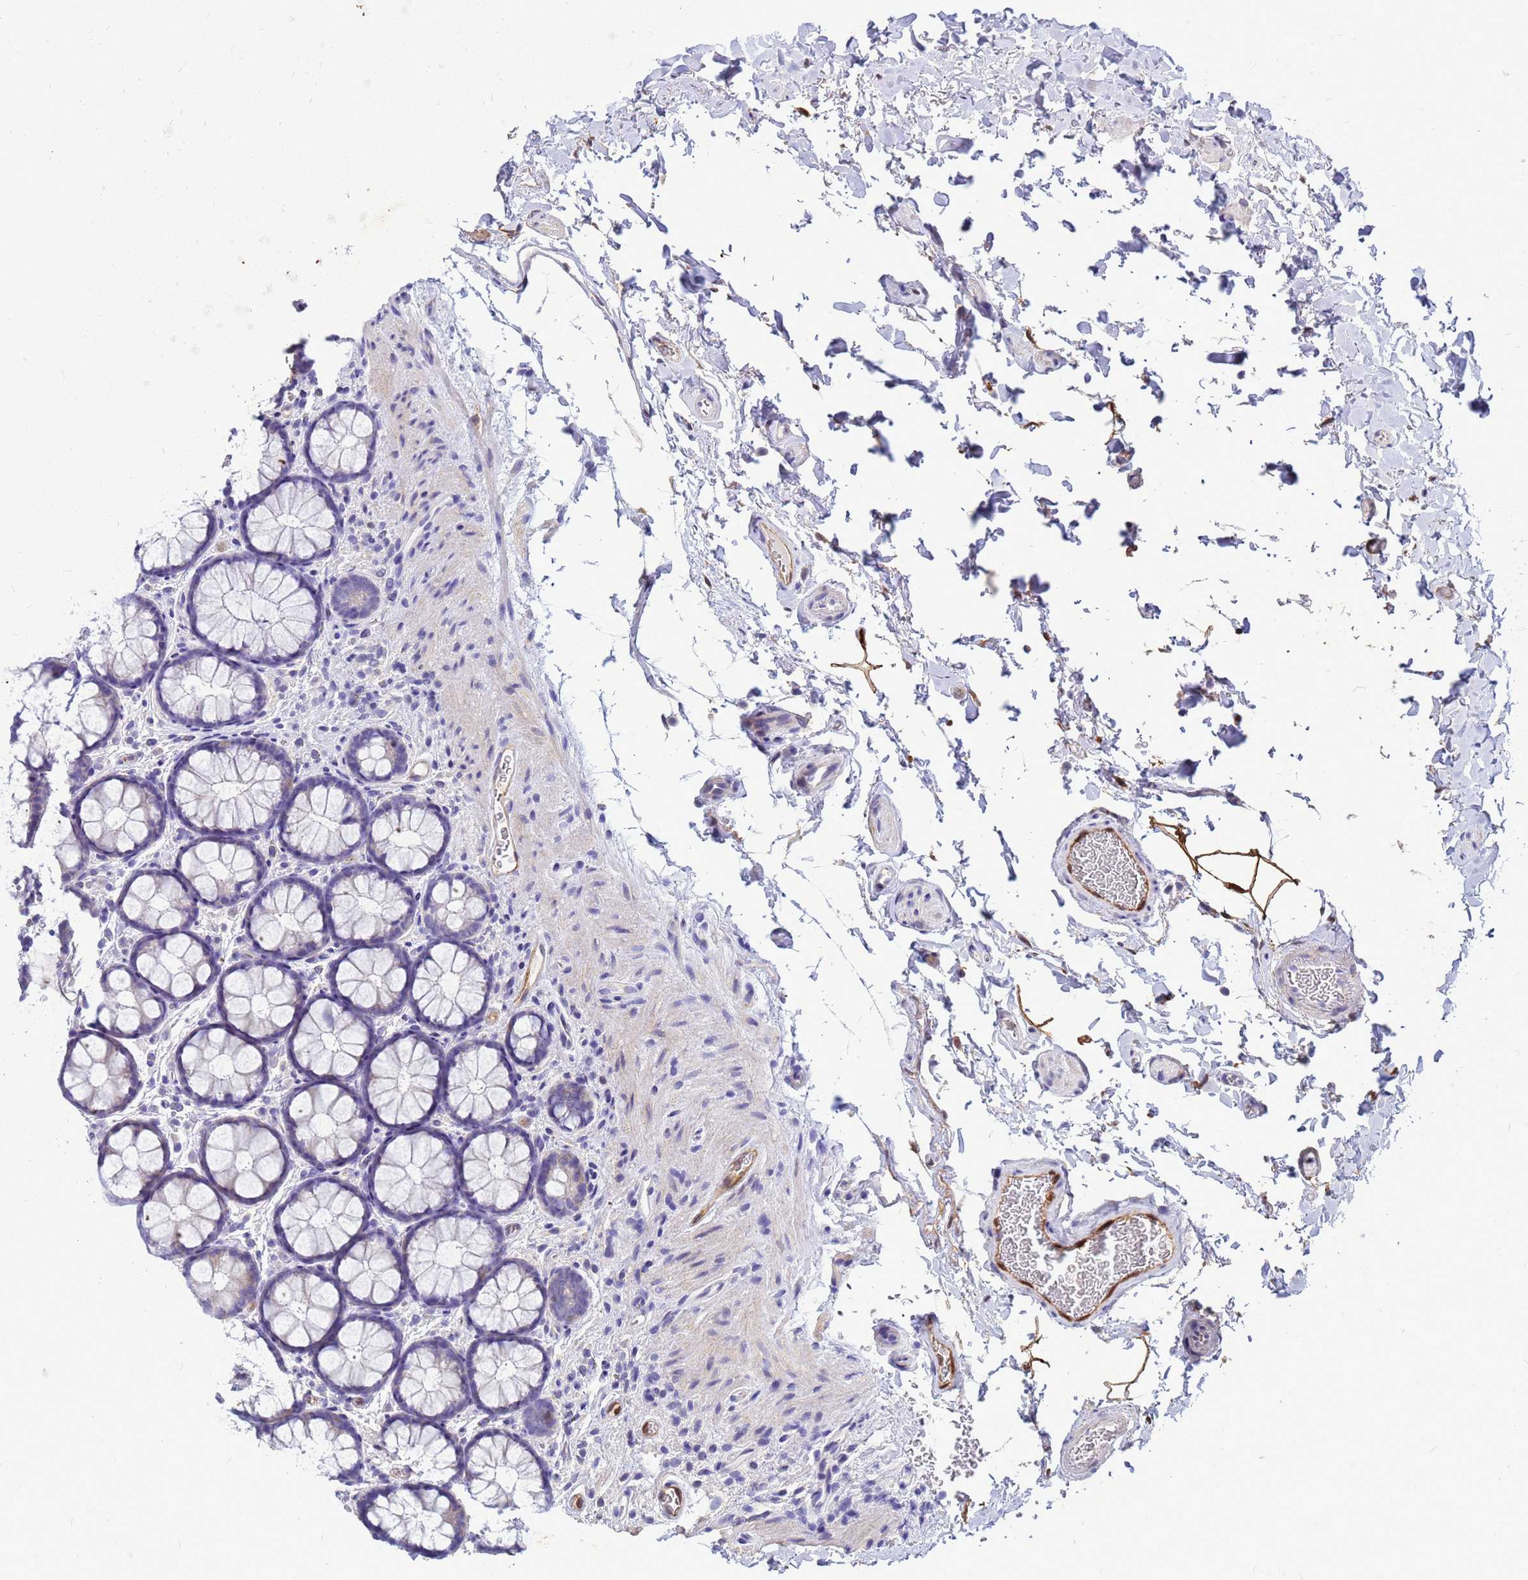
{"staining": {"intensity": "moderate", "quantity": "25%-75%", "location": "cytoplasmic/membranous"}, "tissue": "colon", "cell_type": "Endothelial cells", "image_type": "normal", "snomed": [{"axis": "morphology", "description": "Normal tissue, NOS"}, {"axis": "topography", "description": "Colon"}], "caption": "Brown immunohistochemical staining in unremarkable human colon shows moderate cytoplasmic/membranous expression in approximately 25%-75% of endothelial cells.", "gene": "AKR1C1", "patient": {"sex": "female", "age": 82}}